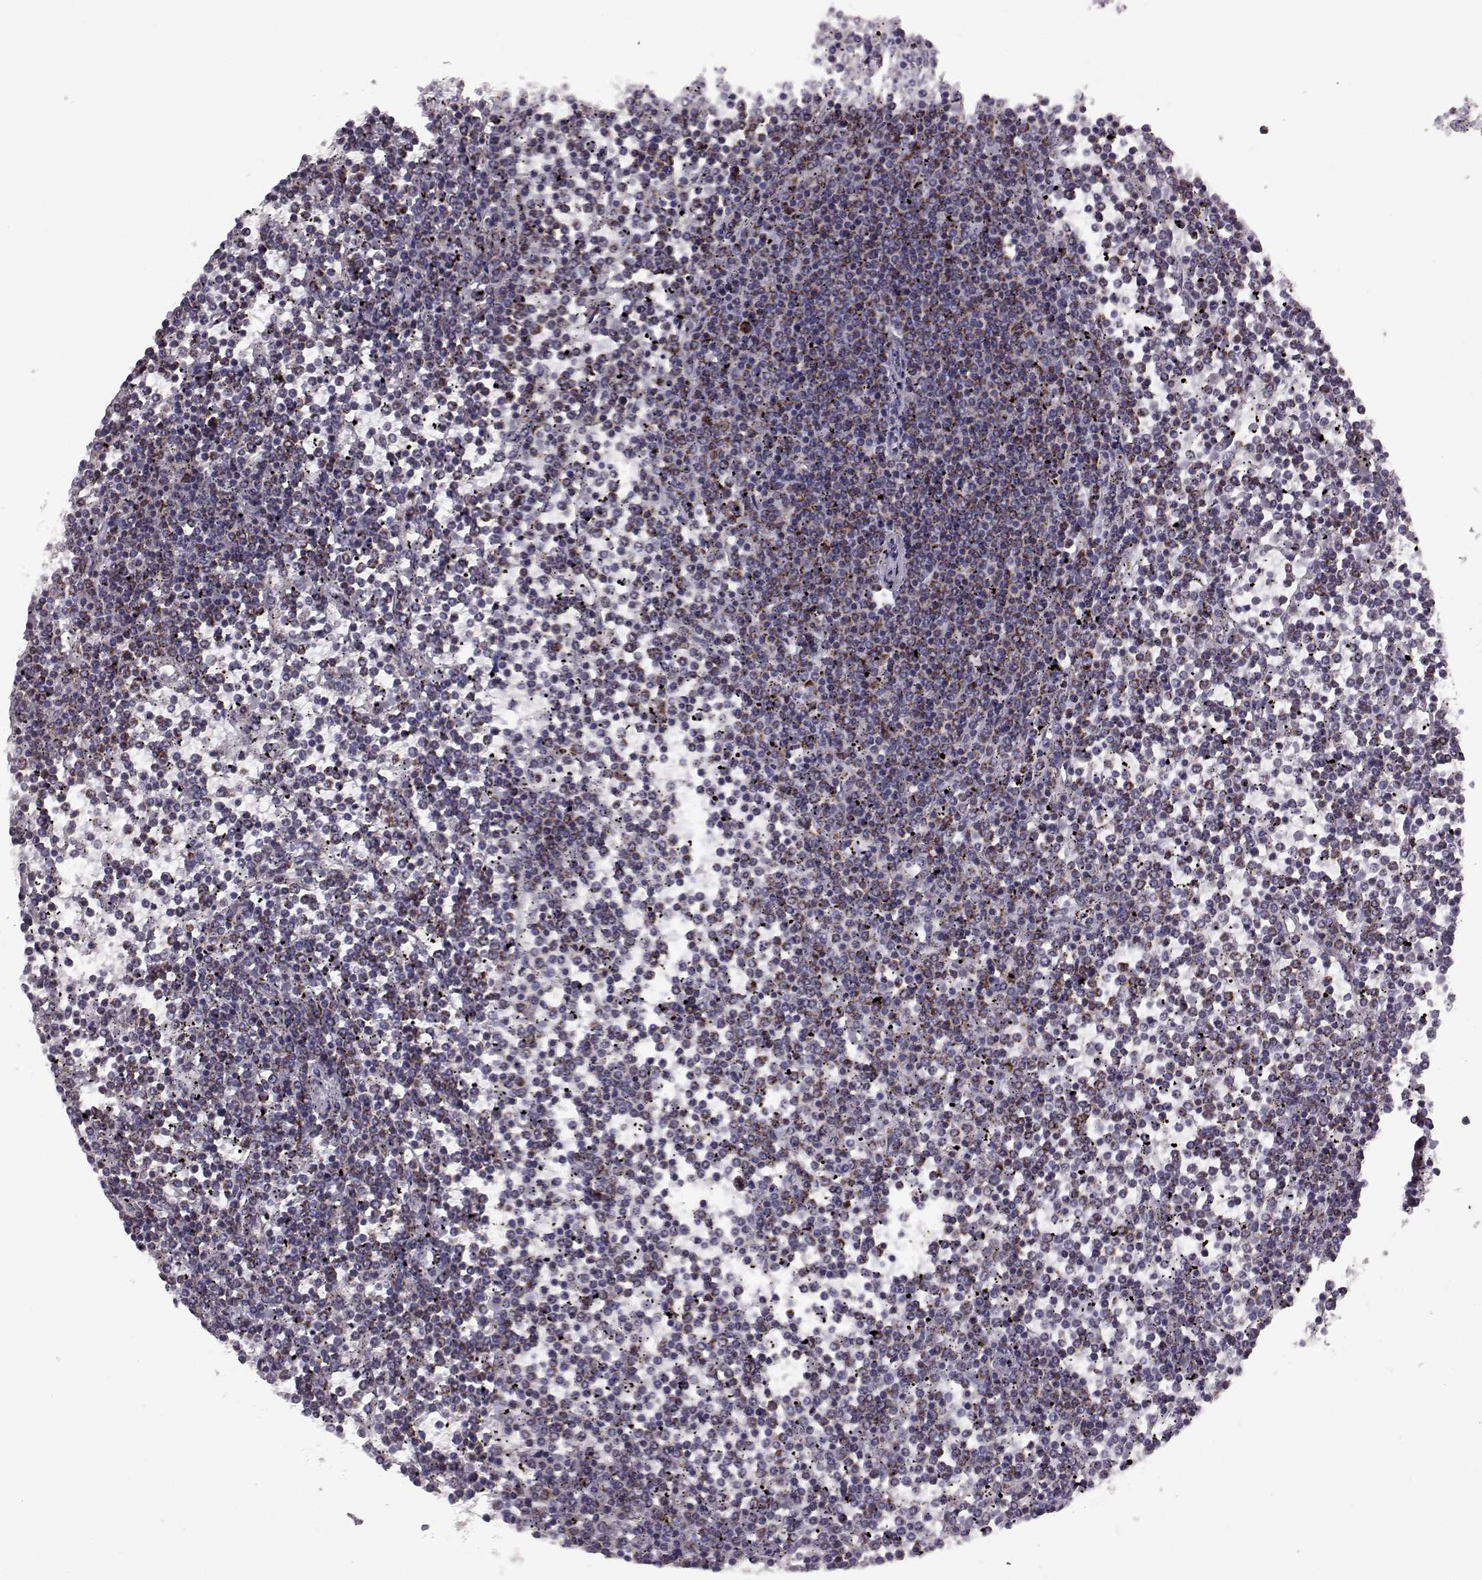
{"staining": {"intensity": "moderate", "quantity": "<25%", "location": "cytoplasmic/membranous"}, "tissue": "lymphoma", "cell_type": "Tumor cells", "image_type": "cancer", "snomed": [{"axis": "morphology", "description": "Malignant lymphoma, non-Hodgkin's type, Low grade"}, {"axis": "topography", "description": "Spleen"}], "caption": "Malignant lymphoma, non-Hodgkin's type (low-grade) stained with a protein marker shows moderate staining in tumor cells.", "gene": "RIMS2", "patient": {"sex": "female", "age": 19}}